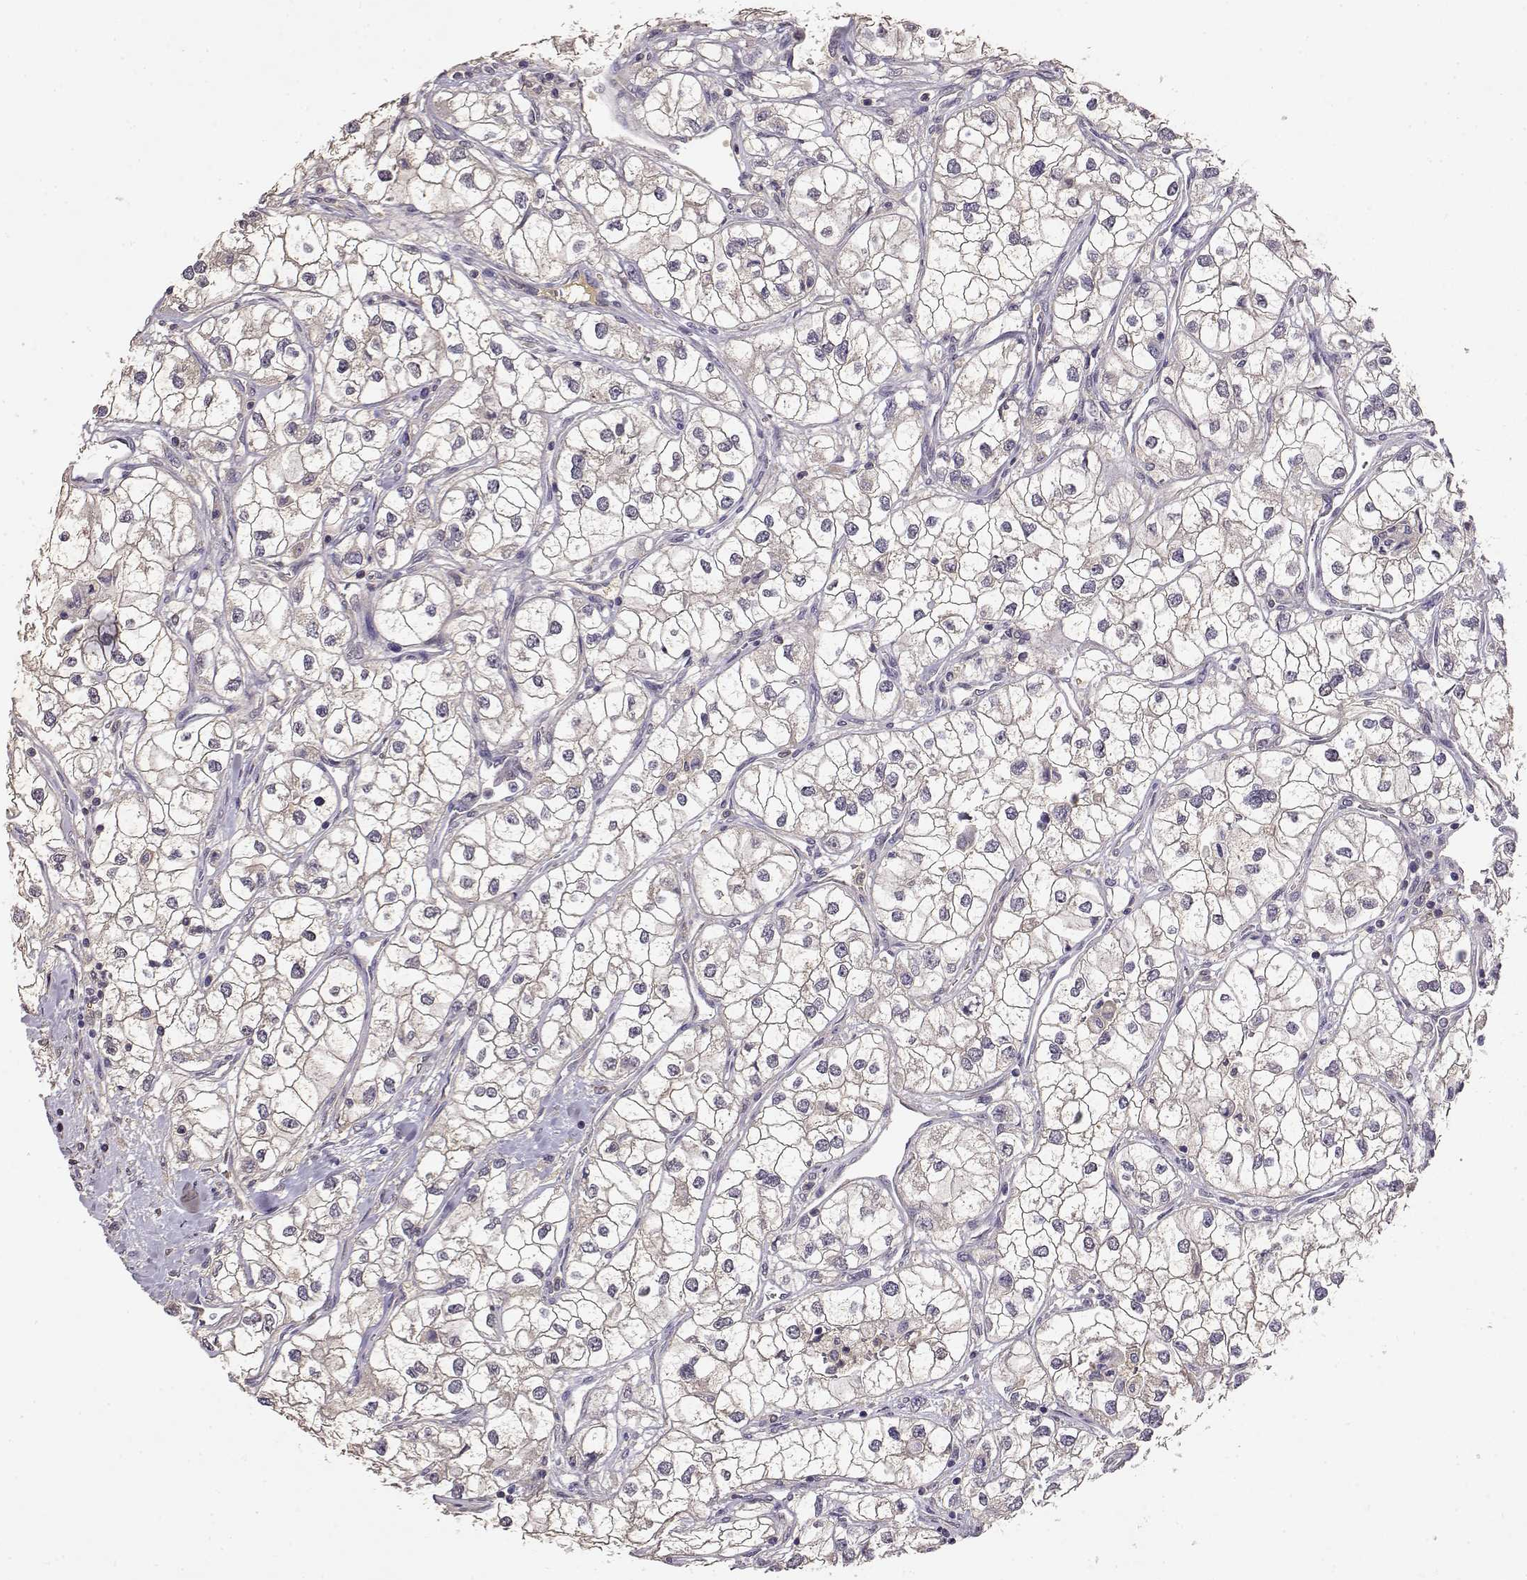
{"staining": {"intensity": "negative", "quantity": "none", "location": "none"}, "tissue": "renal cancer", "cell_type": "Tumor cells", "image_type": "cancer", "snomed": [{"axis": "morphology", "description": "Adenocarcinoma, NOS"}, {"axis": "topography", "description": "Kidney"}], "caption": "Adenocarcinoma (renal) stained for a protein using IHC reveals no positivity tumor cells.", "gene": "TACR1", "patient": {"sex": "male", "age": 59}}